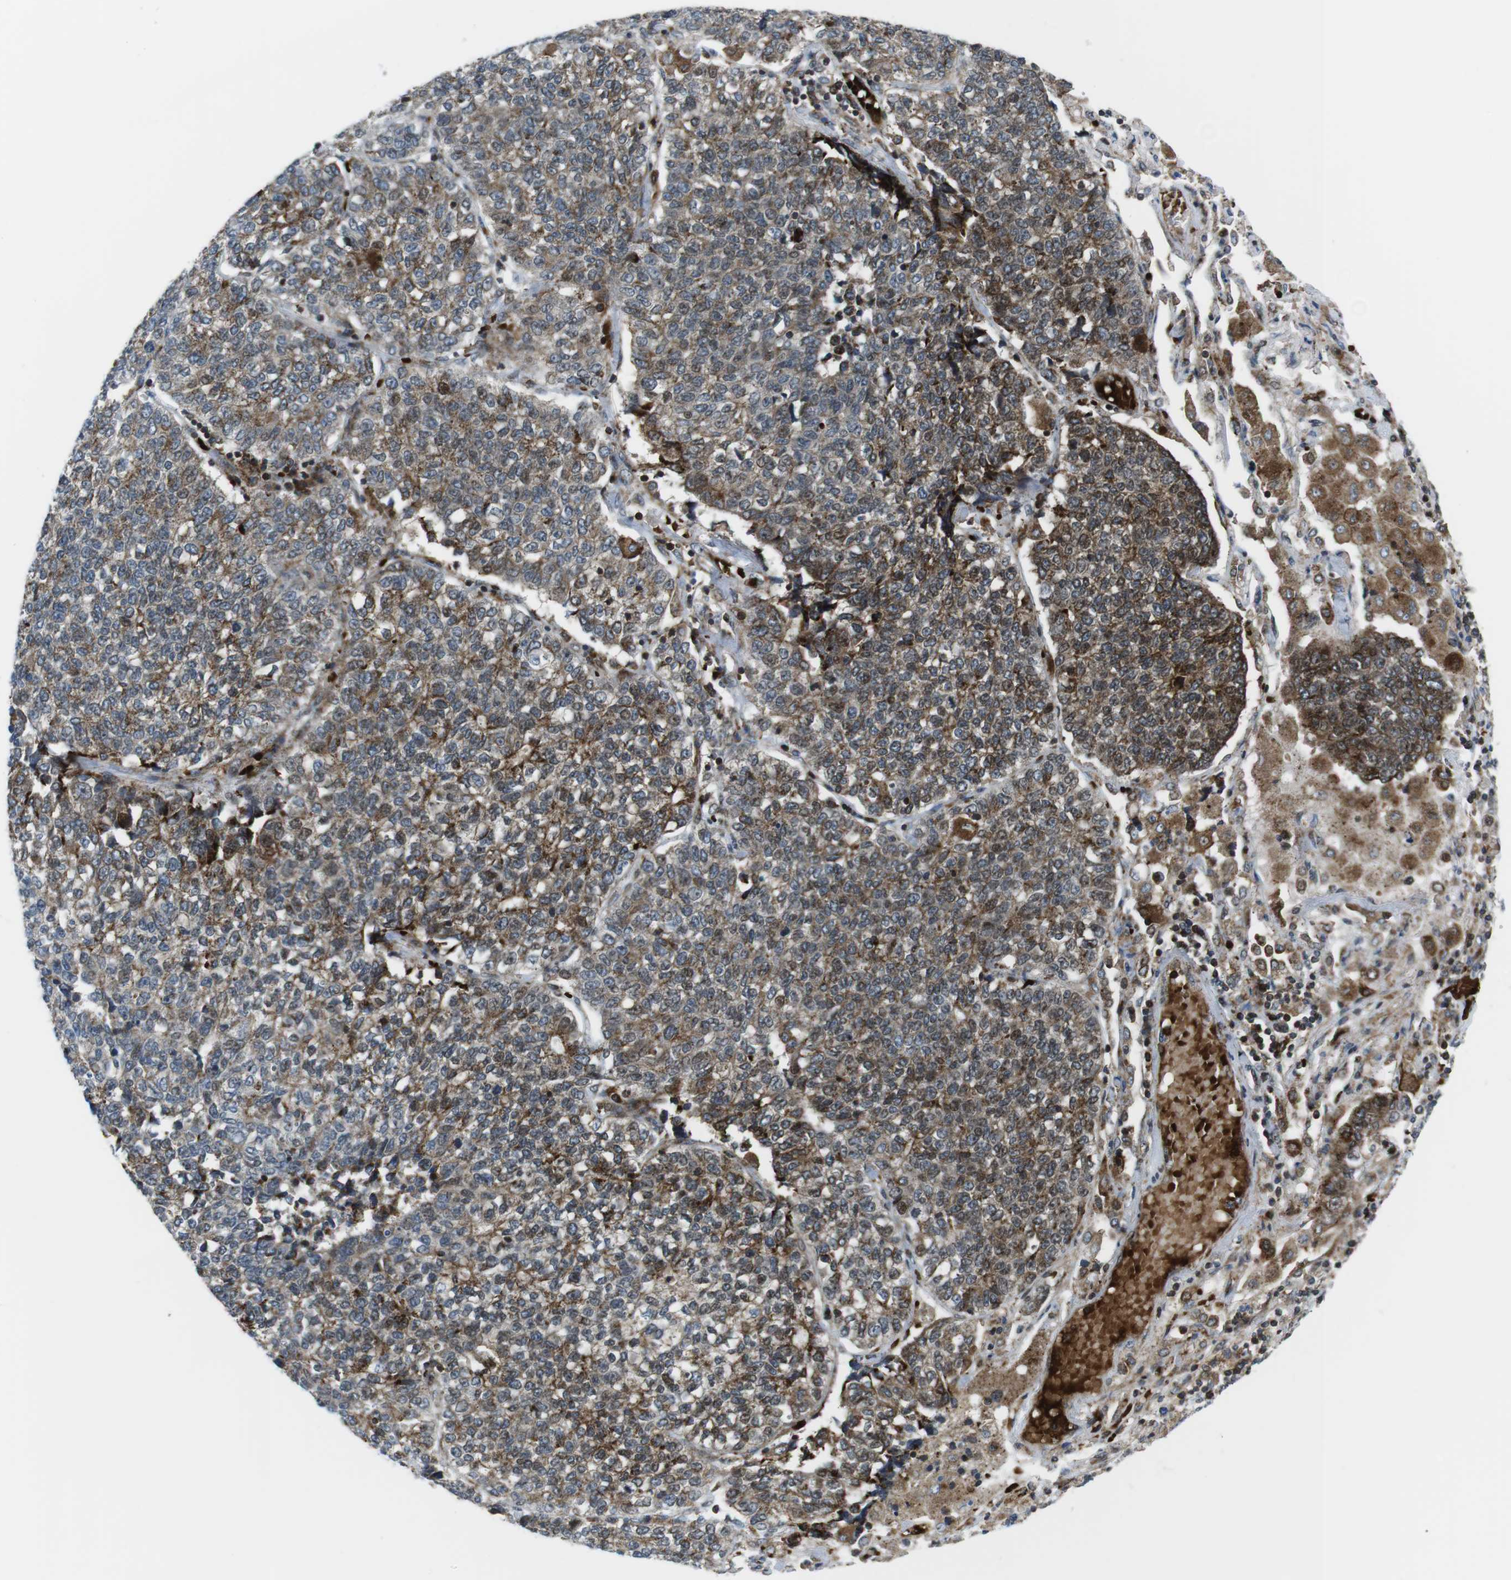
{"staining": {"intensity": "moderate", "quantity": "25%-75%", "location": "cytoplasmic/membranous"}, "tissue": "lung cancer", "cell_type": "Tumor cells", "image_type": "cancer", "snomed": [{"axis": "morphology", "description": "Adenocarcinoma, NOS"}, {"axis": "topography", "description": "Lung"}], "caption": "Immunohistochemistry (IHC) of lung cancer reveals medium levels of moderate cytoplasmic/membranous positivity in approximately 25%-75% of tumor cells.", "gene": "CUL7", "patient": {"sex": "male", "age": 49}}